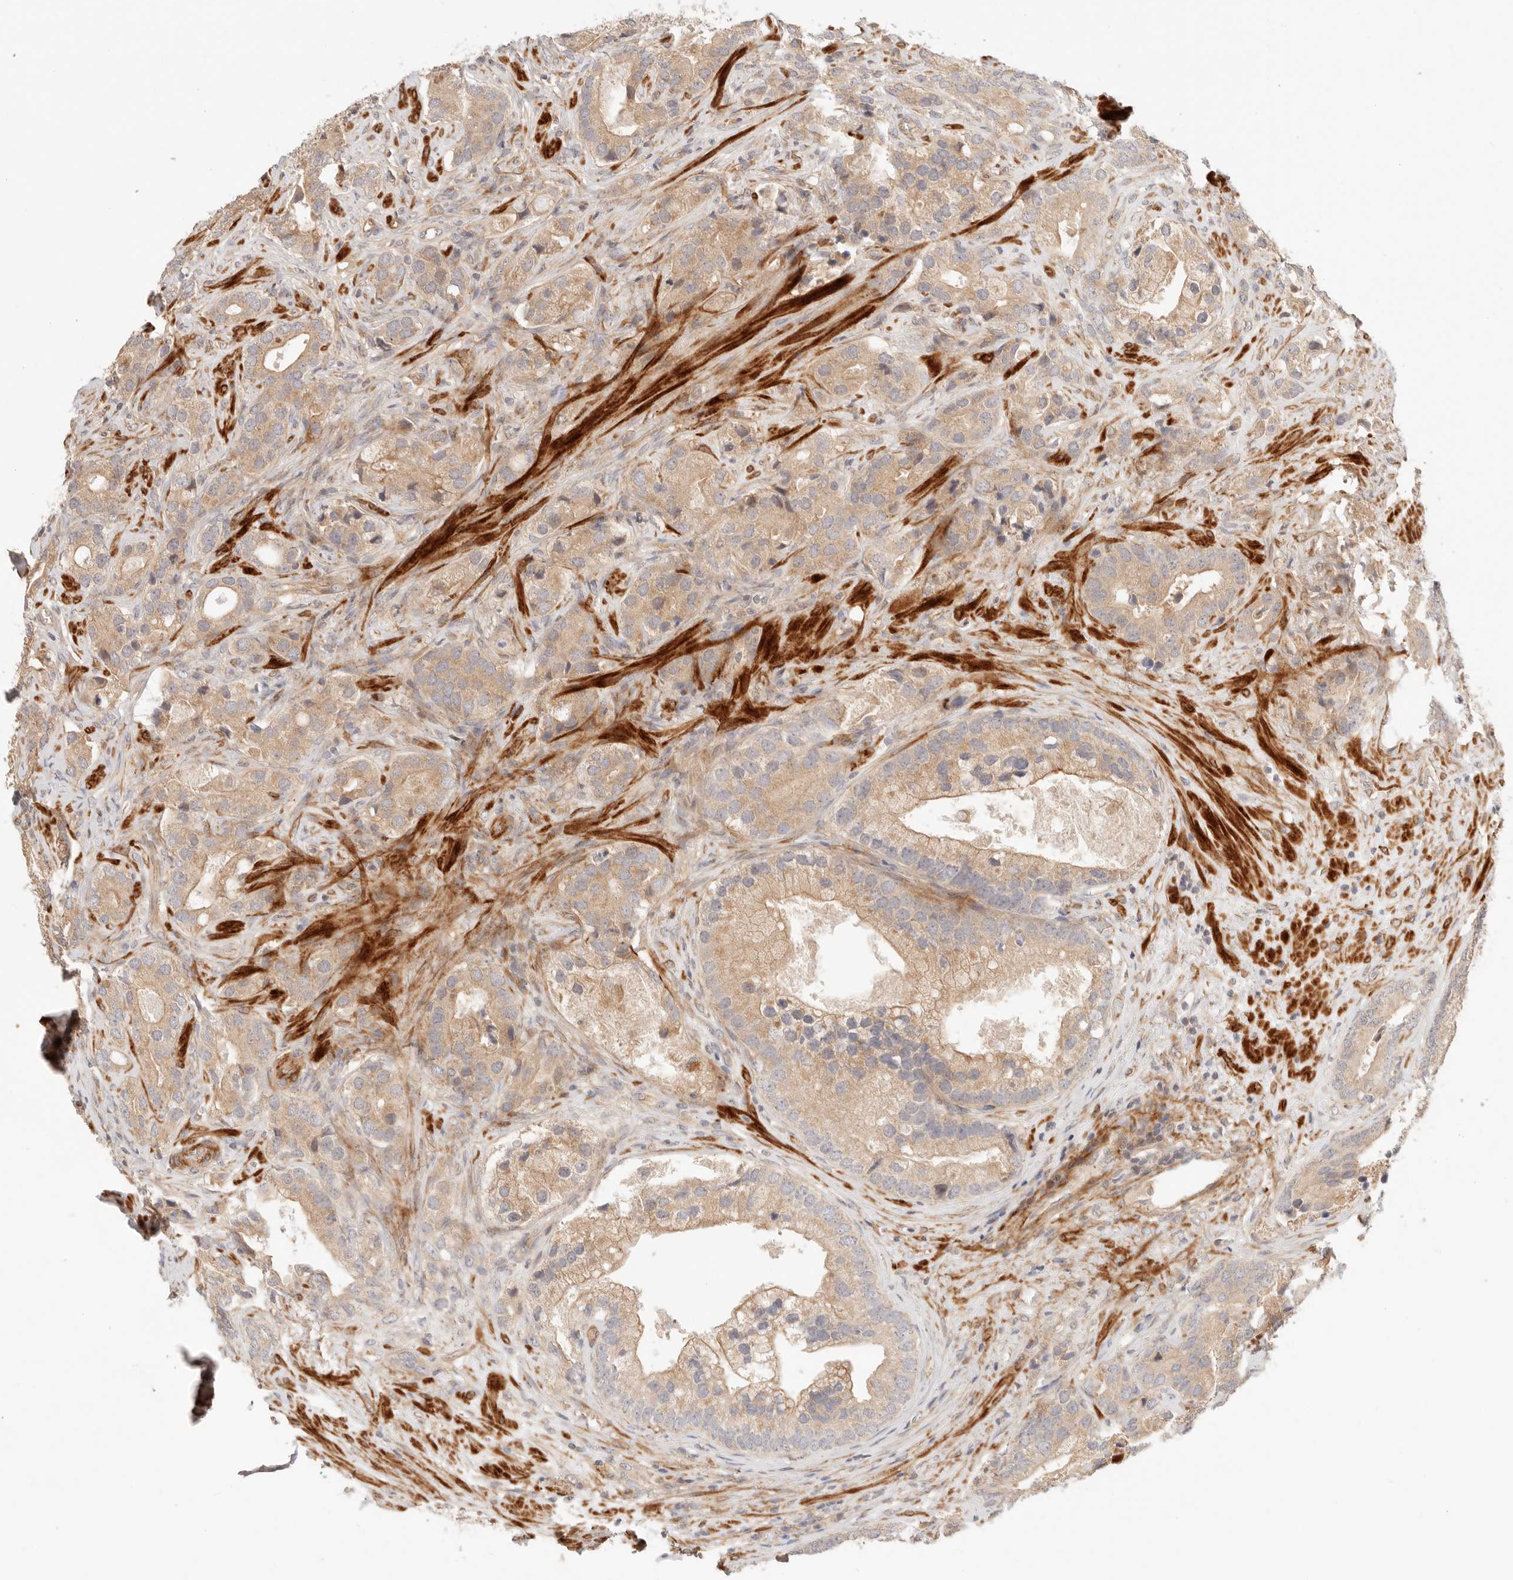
{"staining": {"intensity": "moderate", "quantity": ">75%", "location": "cytoplasmic/membranous"}, "tissue": "prostate cancer", "cell_type": "Tumor cells", "image_type": "cancer", "snomed": [{"axis": "morphology", "description": "Adenocarcinoma, High grade"}, {"axis": "topography", "description": "Prostate"}], "caption": "An IHC micrograph of tumor tissue is shown. Protein staining in brown labels moderate cytoplasmic/membranous positivity in high-grade adenocarcinoma (prostate) within tumor cells.", "gene": "IL1R2", "patient": {"sex": "male", "age": 70}}